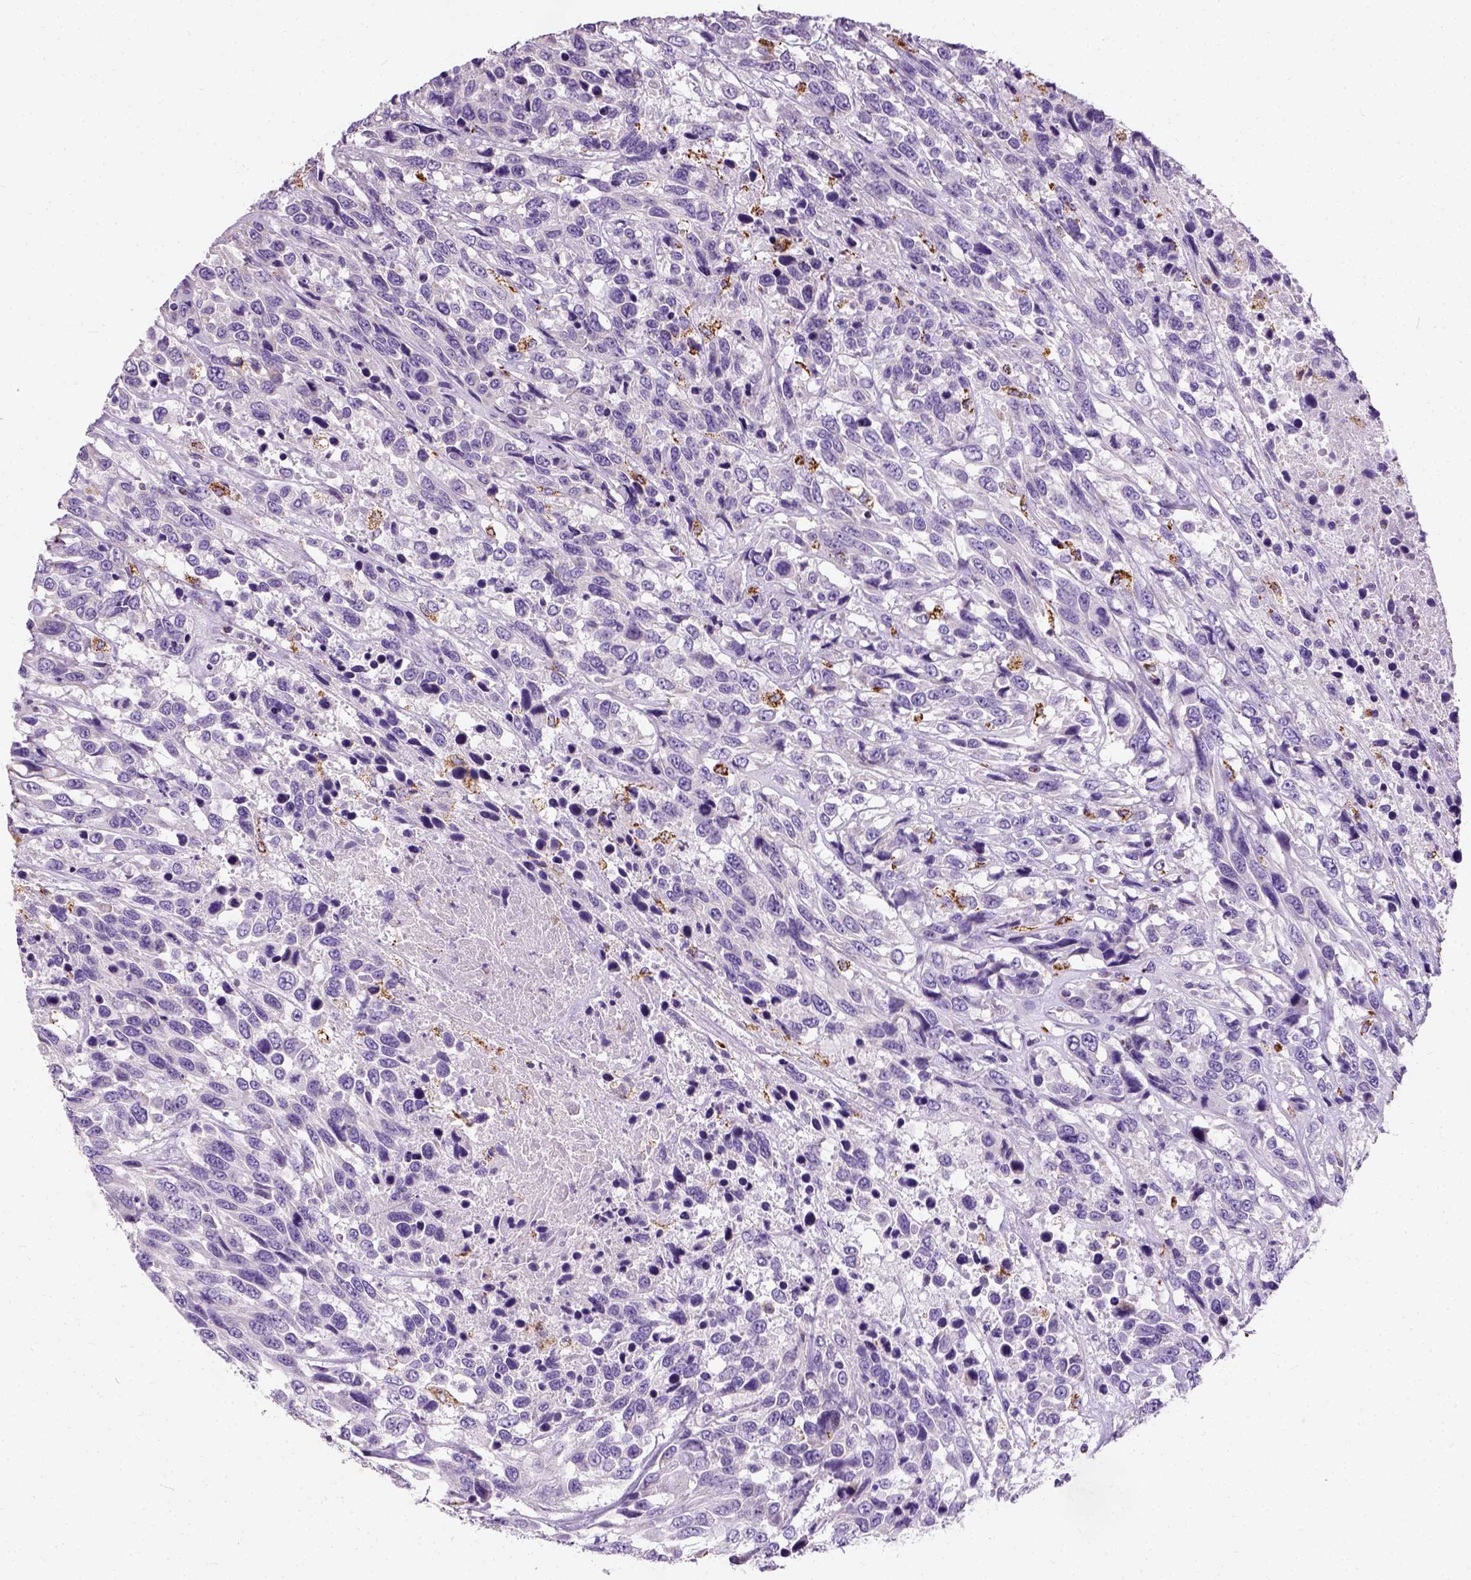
{"staining": {"intensity": "negative", "quantity": "none", "location": "none"}, "tissue": "urothelial cancer", "cell_type": "Tumor cells", "image_type": "cancer", "snomed": [{"axis": "morphology", "description": "Urothelial carcinoma, High grade"}, {"axis": "topography", "description": "Urinary bladder"}], "caption": "This photomicrograph is of urothelial cancer stained with immunohistochemistry (IHC) to label a protein in brown with the nuclei are counter-stained blue. There is no positivity in tumor cells.", "gene": "CHODL", "patient": {"sex": "female", "age": 70}}